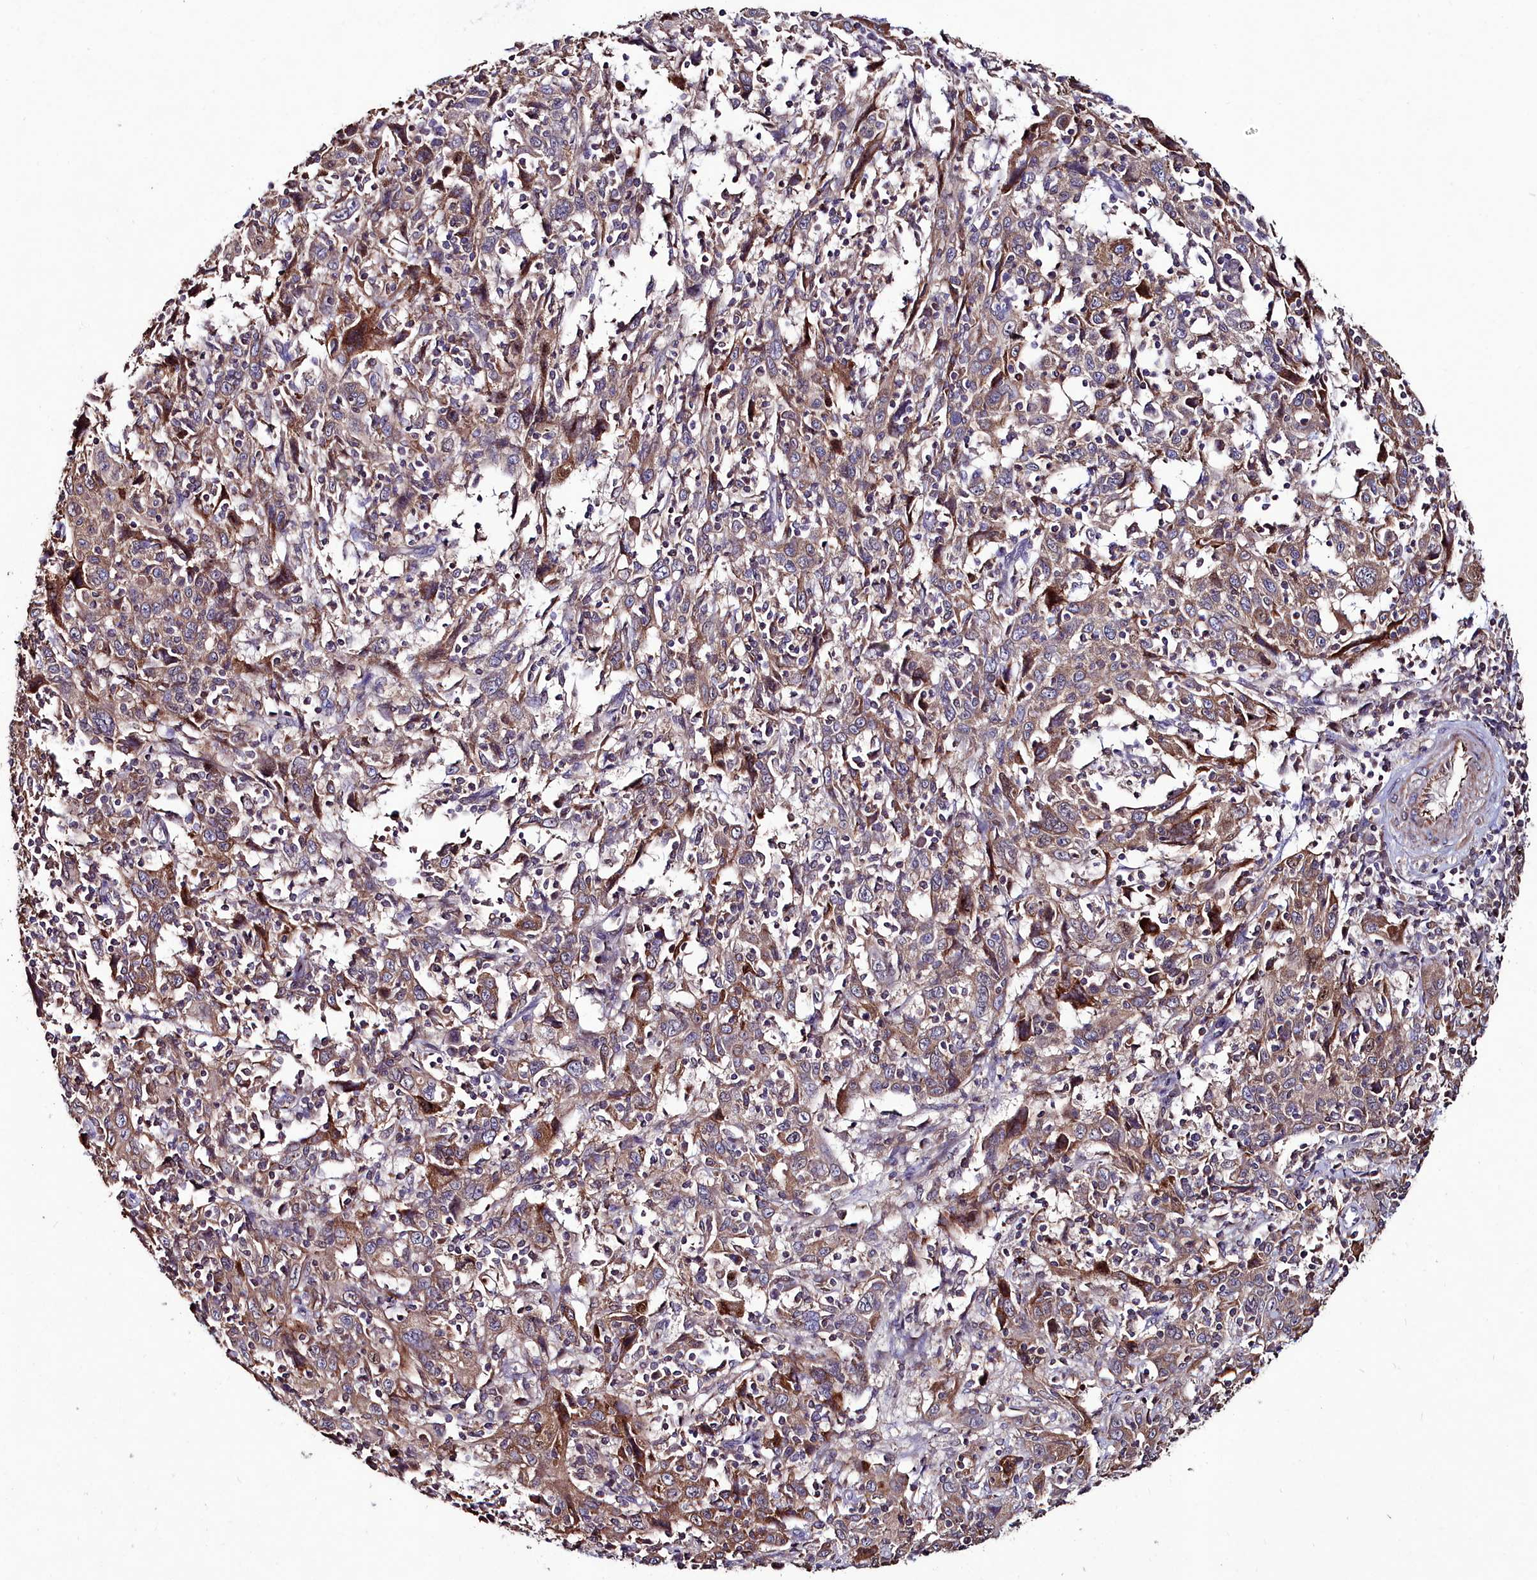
{"staining": {"intensity": "moderate", "quantity": "<25%", "location": "cytoplasmic/membranous"}, "tissue": "cervical cancer", "cell_type": "Tumor cells", "image_type": "cancer", "snomed": [{"axis": "morphology", "description": "Squamous cell carcinoma, NOS"}, {"axis": "topography", "description": "Cervix"}], "caption": "A photomicrograph showing moderate cytoplasmic/membranous positivity in approximately <25% of tumor cells in squamous cell carcinoma (cervical), as visualized by brown immunohistochemical staining.", "gene": "AMBRA1", "patient": {"sex": "female", "age": 46}}